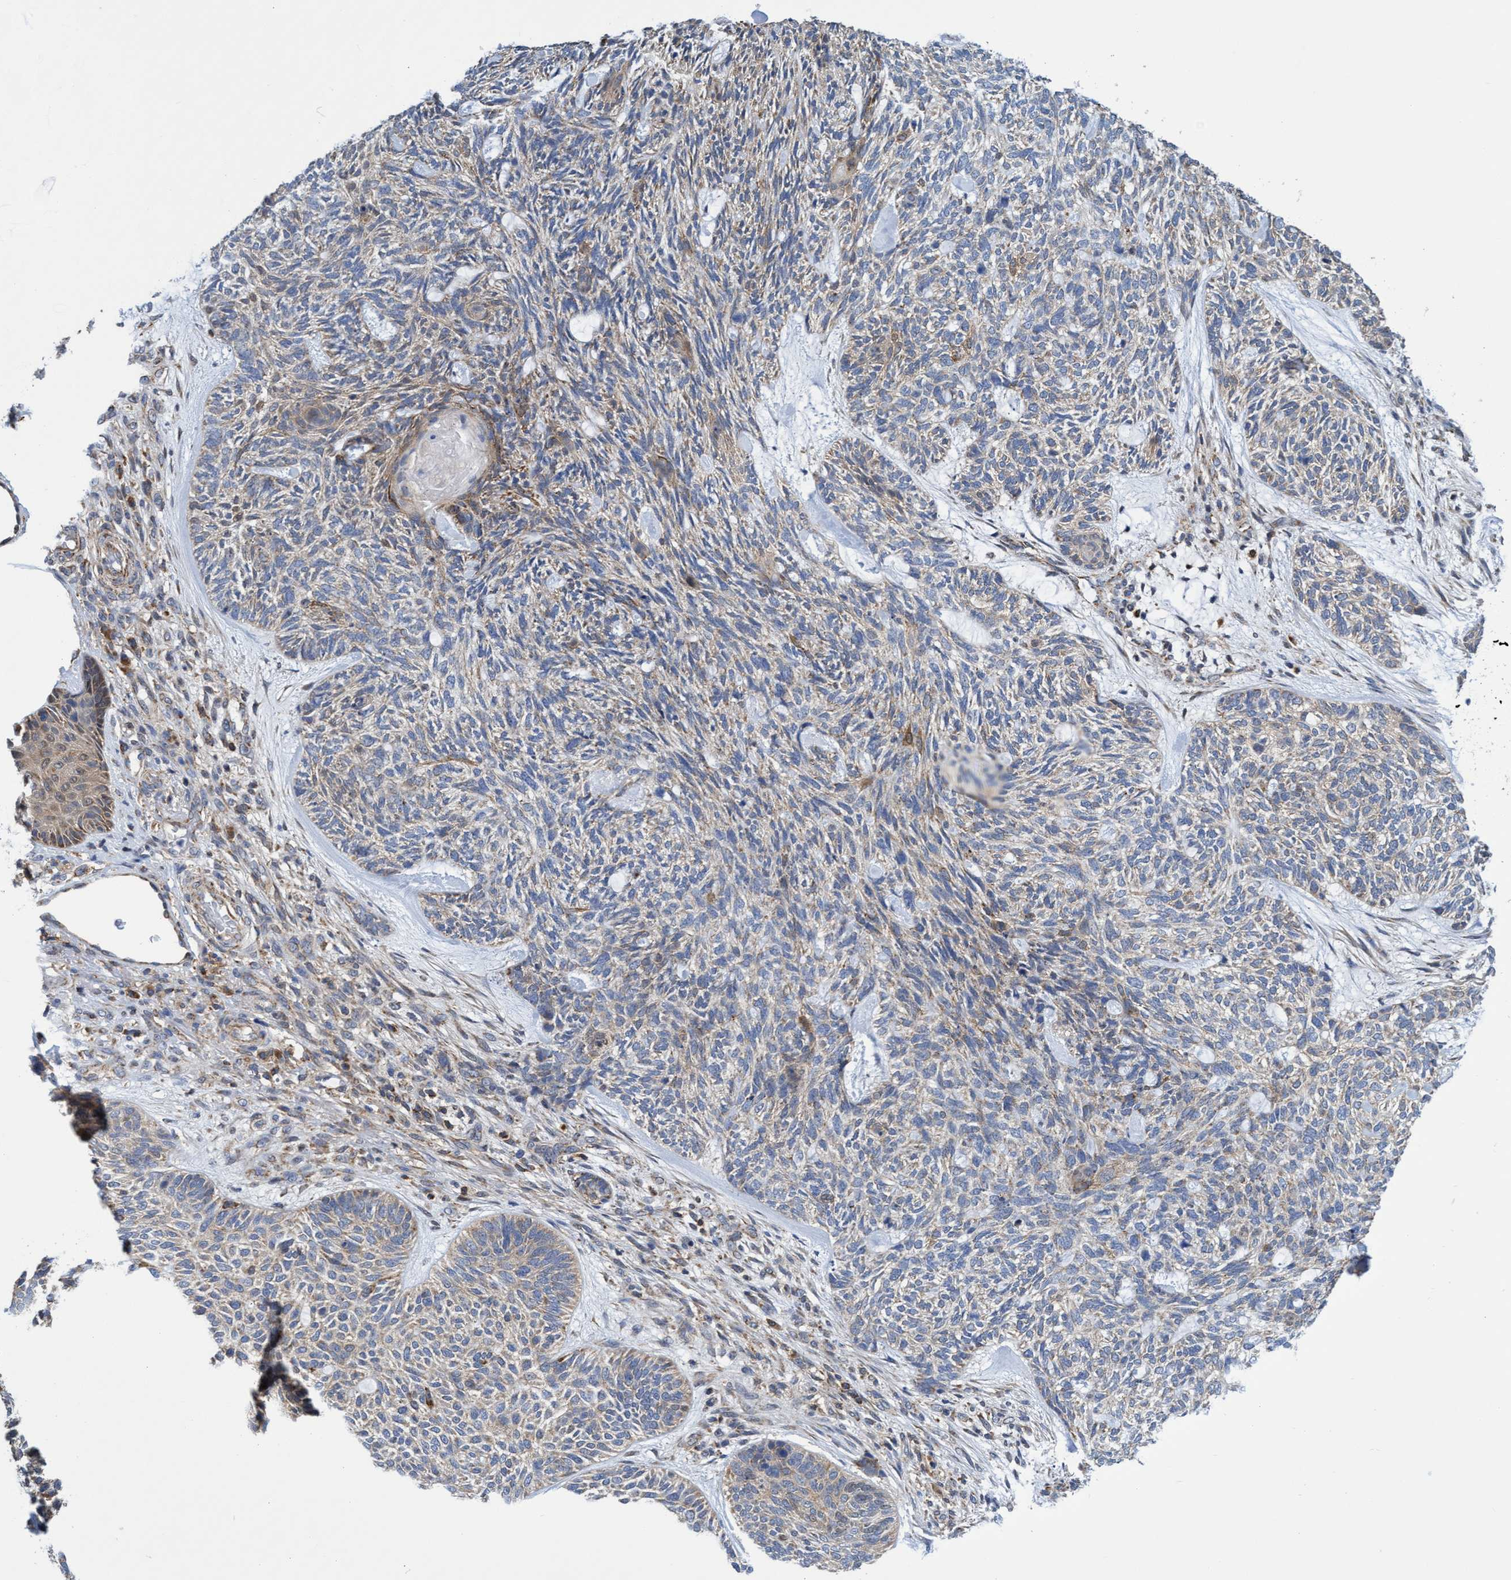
{"staining": {"intensity": "weak", "quantity": ">75%", "location": "cytoplasmic/membranous"}, "tissue": "skin cancer", "cell_type": "Tumor cells", "image_type": "cancer", "snomed": [{"axis": "morphology", "description": "Basal cell carcinoma"}, {"axis": "topography", "description": "Skin"}], "caption": "Skin cancer (basal cell carcinoma) stained with DAB (3,3'-diaminobenzidine) IHC exhibits low levels of weak cytoplasmic/membranous staining in approximately >75% of tumor cells. (DAB IHC with brightfield microscopy, high magnification).", "gene": "CRYZ", "patient": {"sex": "male", "age": 55}}